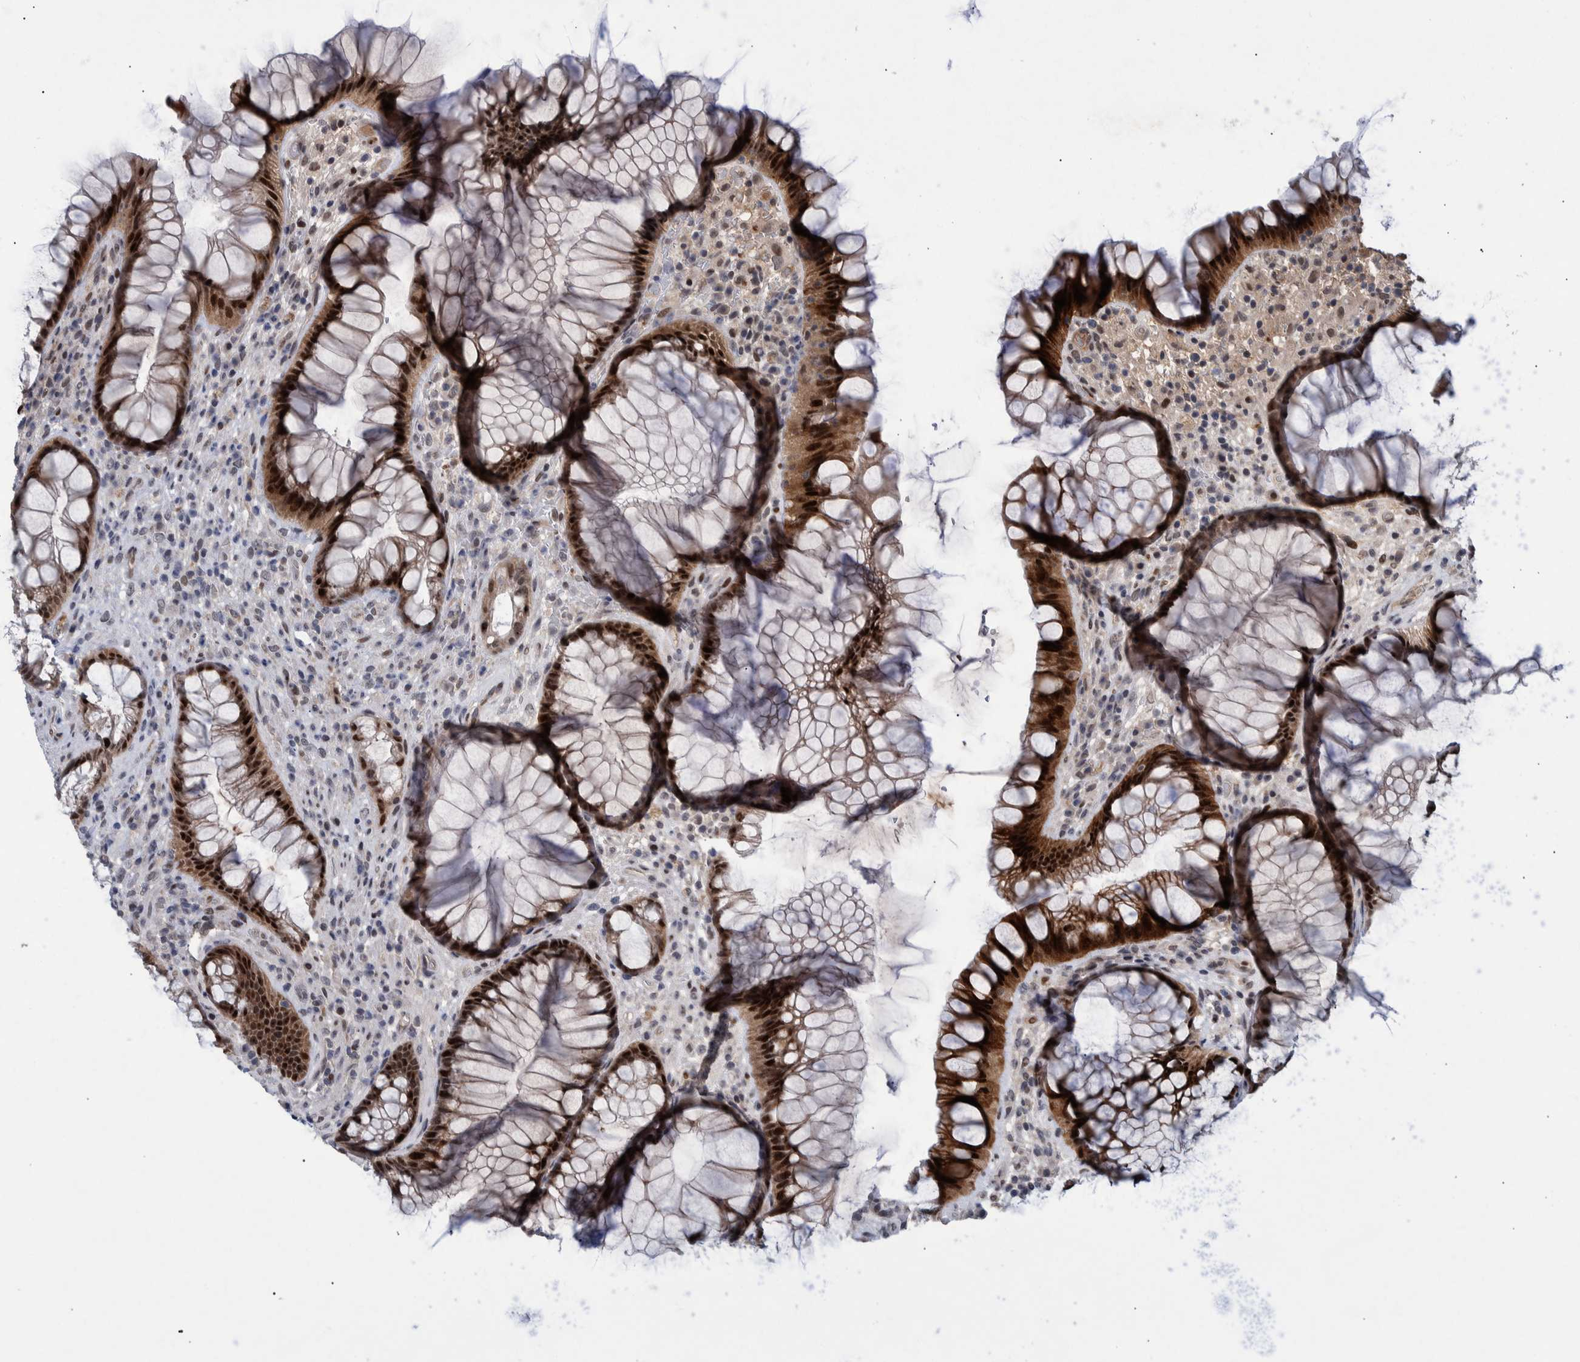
{"staining": {"intensity": "strong", "quantity": ">75%", "location": "cytoplasmic/membranous,nuclear"}, "tissue": "rectum", "cell_type": "Glandular cells", "image_type": "normal", "snomed": [{"axis": "morphology", "description": "Normal tissue, NOS"}, {"axis": "topography", "description": "Rectum"}], "caption": "Benign rectum exhibits strong cytoplasmic/membranous,nuclear expression in about >75% of glandular cells, visualized by immunohistochemistry.", "gene": "ESRP1", "patient": {"sex": "male", "age": 51}}